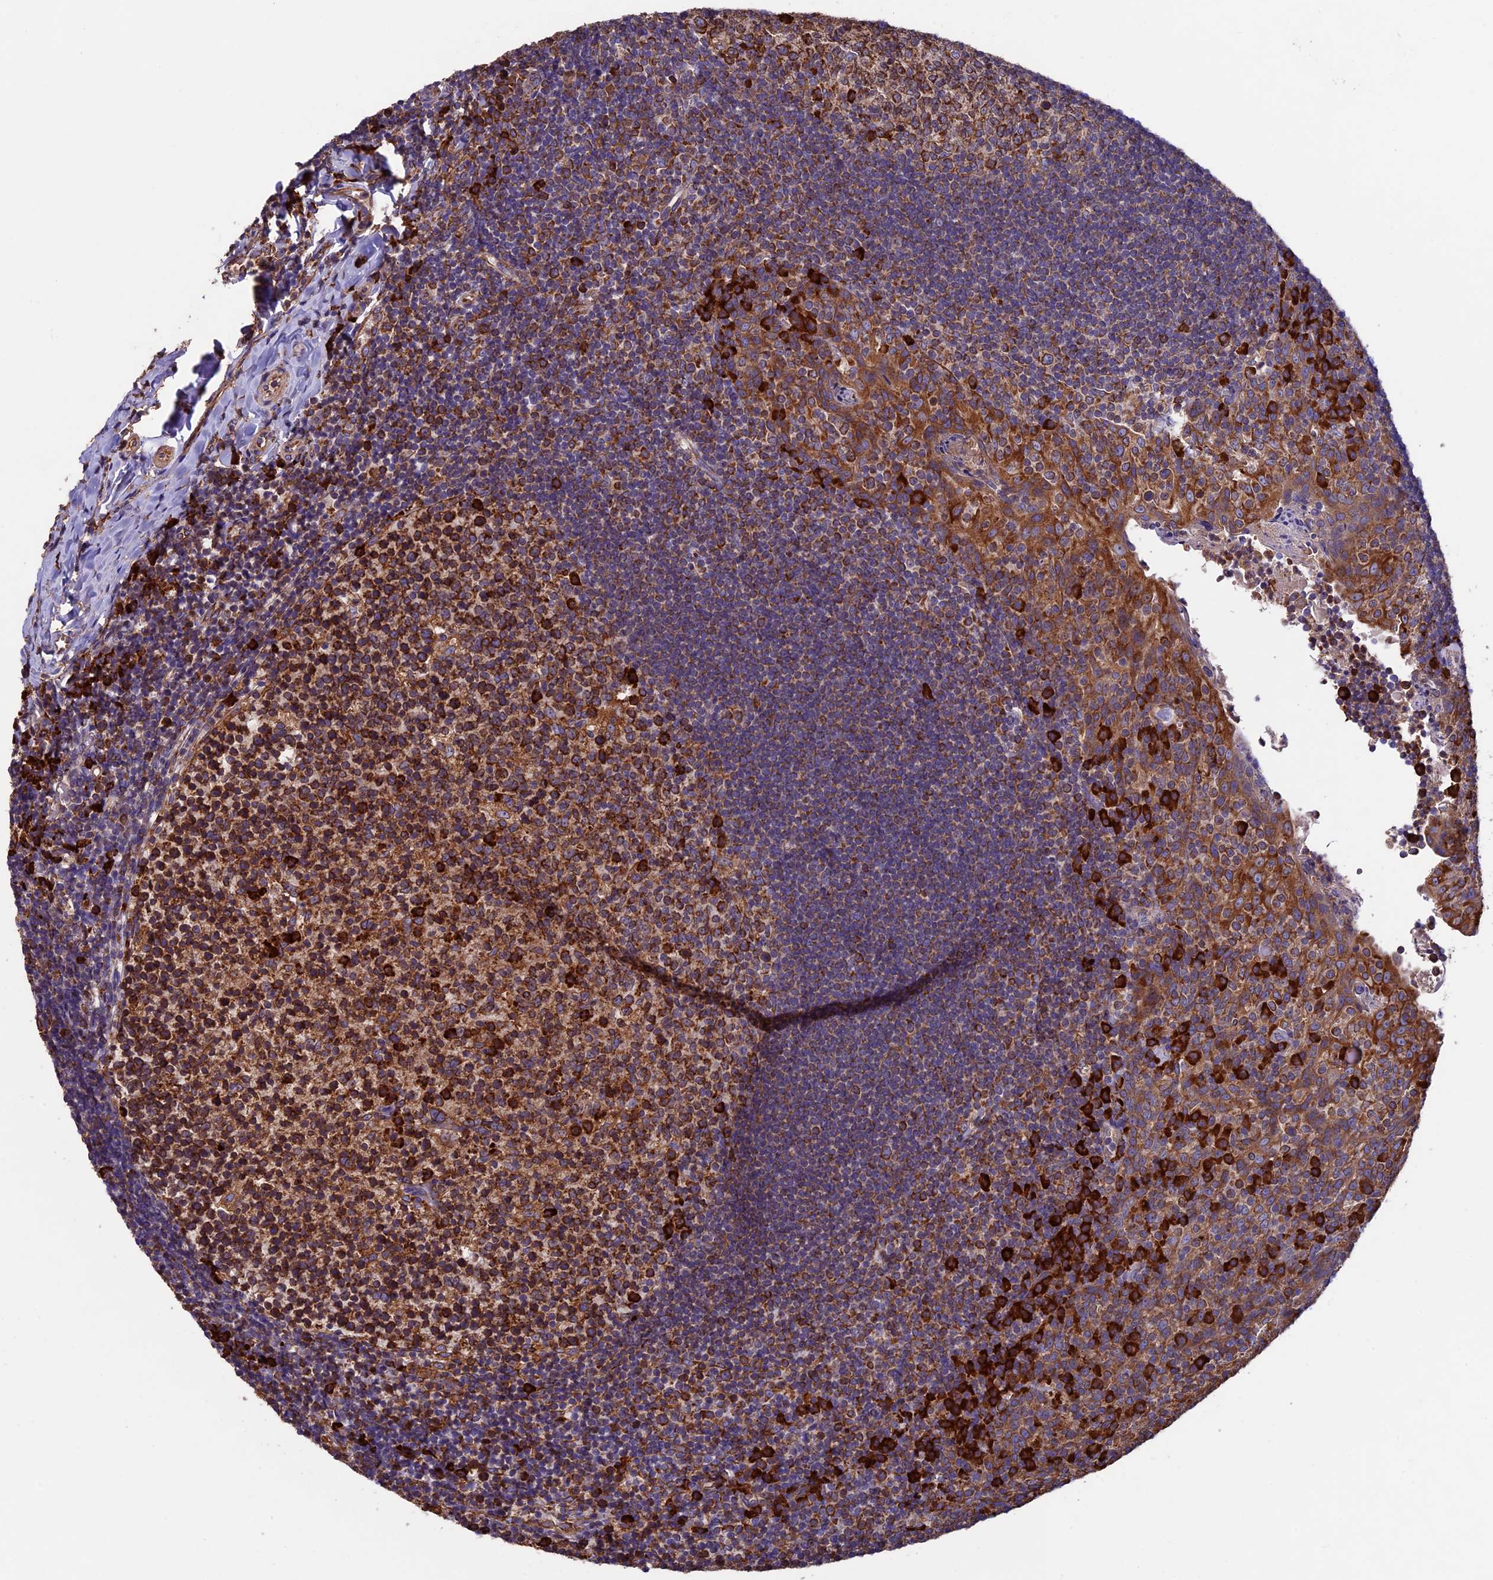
{"staining": {"intensity": "strong", "quantity": ">75%", "location": "cytoplasmic/membranous"}, "tissue": "tonsil", "cell_type": "Germinal center cells", "image_type": "normal", "snomed": [{"axis": "morphology", "description": "Normal tissue, NOS"}, {"axis": "topography", "description": "Tonsil"}], "caption": "Strong cytoplasmic/membranous expression for a protein is present in about >75% of germinal center cells of unremarkable tonsil using immunohistochemistry.", "gene": "BTBD3", "patient": {"sex": "female", "age": 10}}